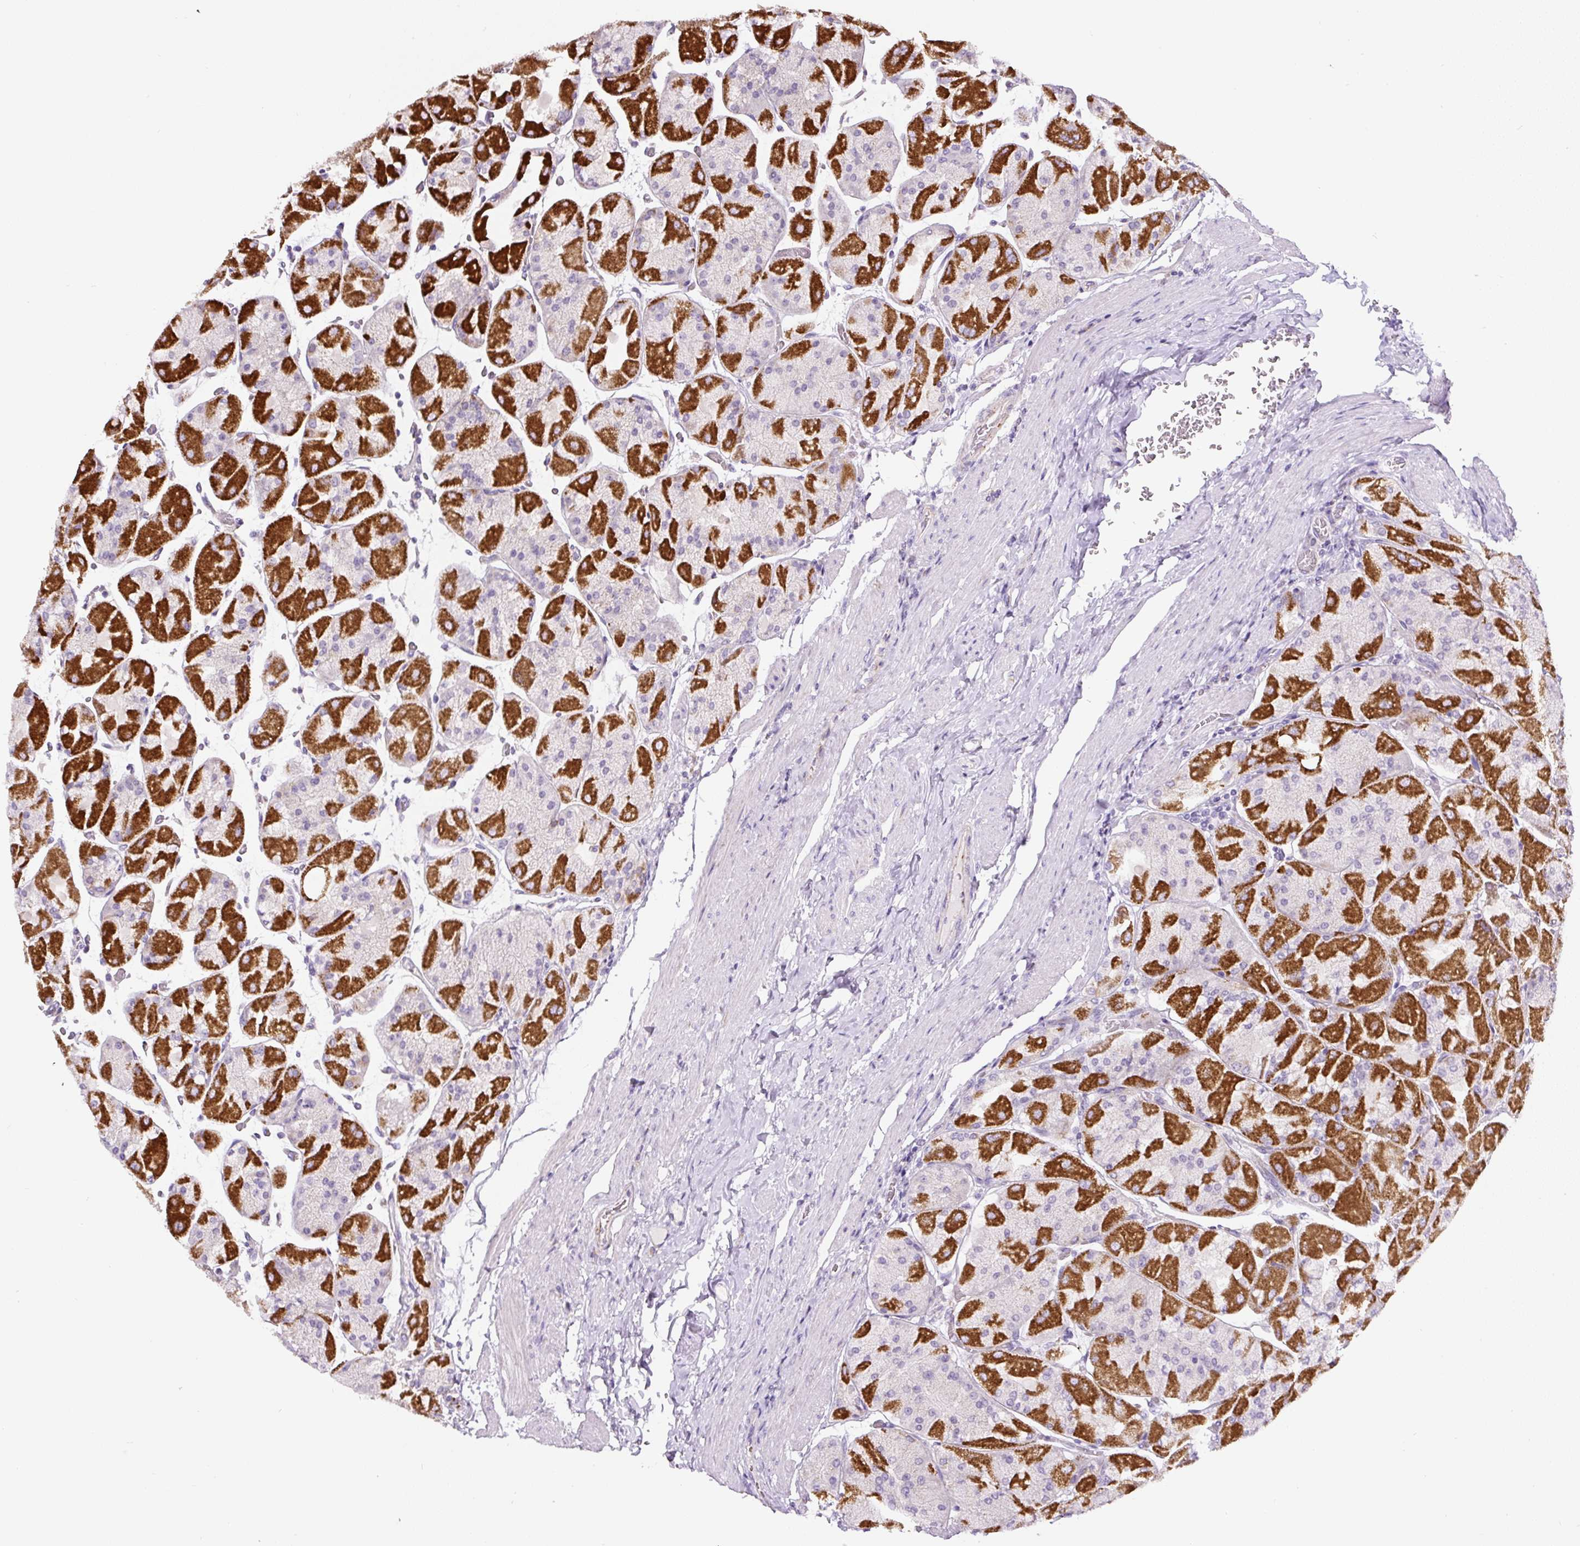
{"staining": {"intensity": "strong", "quantity": "25%-75%", "location": "cytoplasmic/membranous"}, "tissue": "stomach", "cell_type": "Glandular cells", "image_type": "normal", "snomed": [{"axis": "morphology", "description": "Normal tissue, NOS"}, {"axis": "topography", "description": "Stomach"}], "caption": "The photomicrograph displays immunohistochemical staining of normal stomach. There is strong cytoplasmic/membranous expression is present in about 25%-75% of glandular cells.", "gene": "HPS4", "patient": {"sex": "female", "age": 61}}